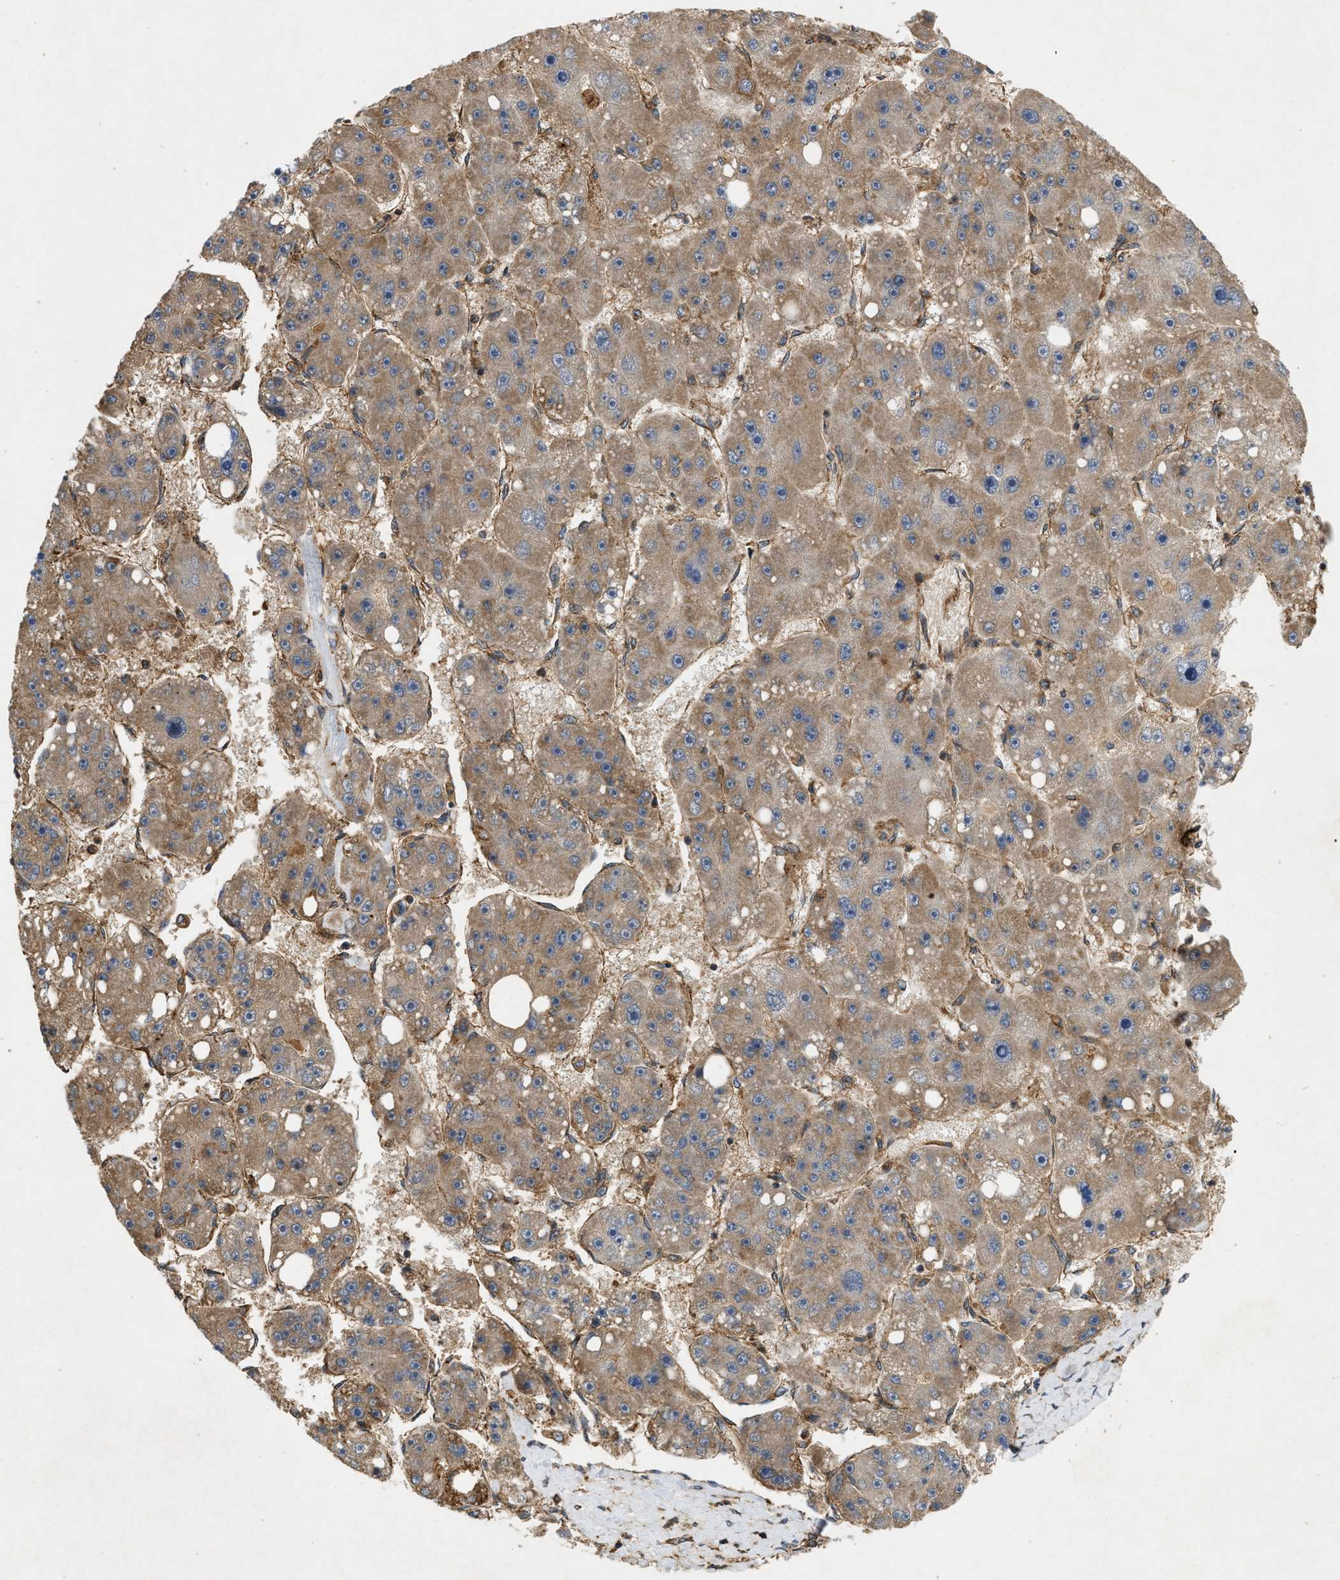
{"staining": {"intensity": "moderate", "quantity": ">75%", "location": "cytoplasmic/membranous"}, "tissue": "liver cancer", "cell_type": "Tumor cells", "image_type": "cancer", "snomed": [{"axis": "morphology", "description": "Carcinoma, Hepatocellular, NOS"}, {"axis": "topography", "description": "Liver"}], "caption": "Brown immunohistochemical staining in human hepatocellular carcinoma (liver) exhibits moderate cytoplasmic/membranous positivity in about >75% of tumor cells. (DAB IHC with brightfield microscopy, high magnification).", "gene": "GNB4", "patient": {"sex": "female", "age": 61}}